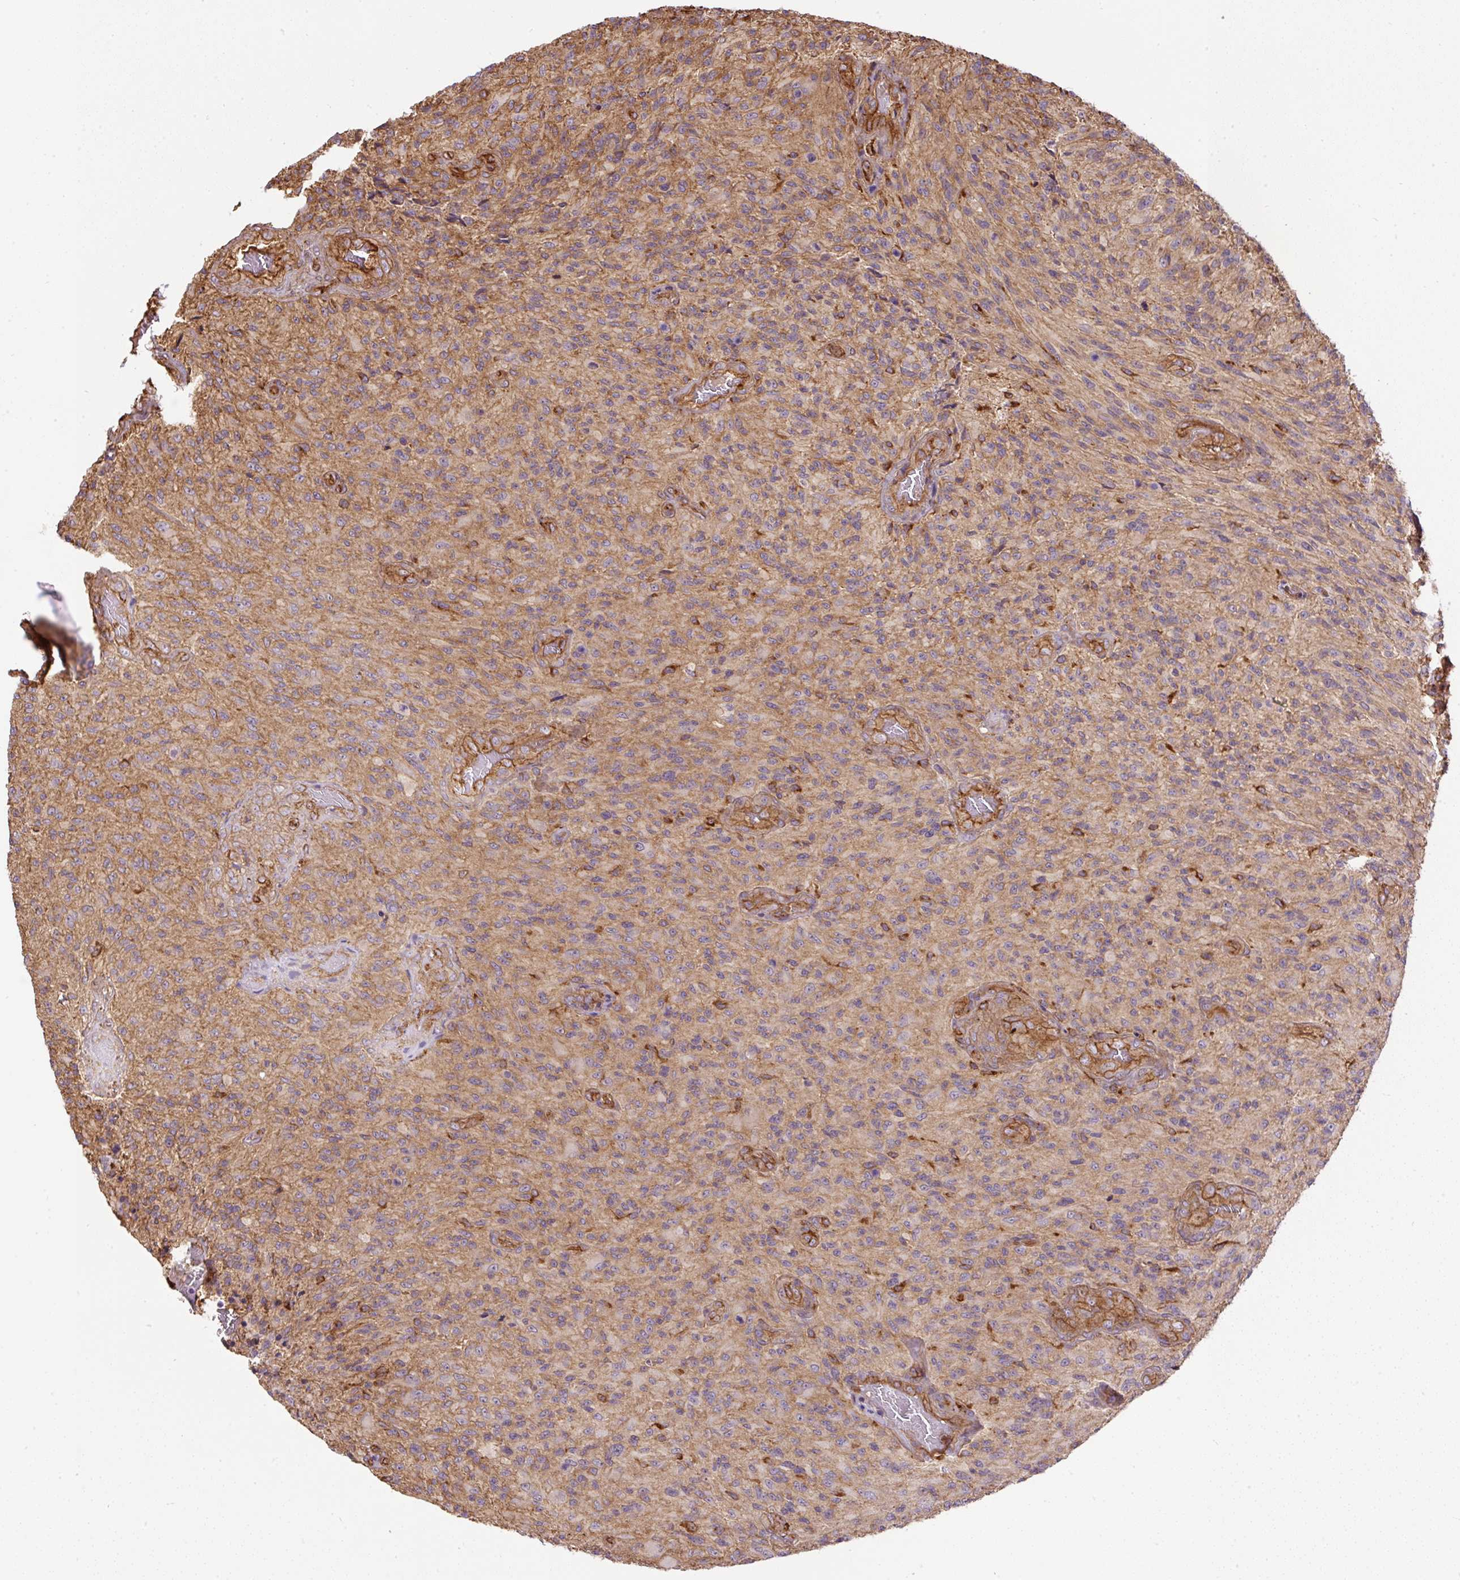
{"staining": {"intensity": "weak", "quantity": "<25%", "location": "cytoplasmic/membranous"}, "tissue": "glioma", "cell_type": "Tumor cells", "image_type": "cancer", "snomed": [{"axis": "morphology", "description": "Normal tissue, NOS"}, {"axis": "morphology", "description": "Glioma, malignant, High grade"}, {"axis": "topography", "description": "Cerebral cortex"}], "caption": "A histopathology image of glioma stained for a protein demonstrates no brown staining in tumor cells. Nuclei are stained in blue.", "gene": "B3GALT5", "patient": {"sex": "male", "age": 56}}